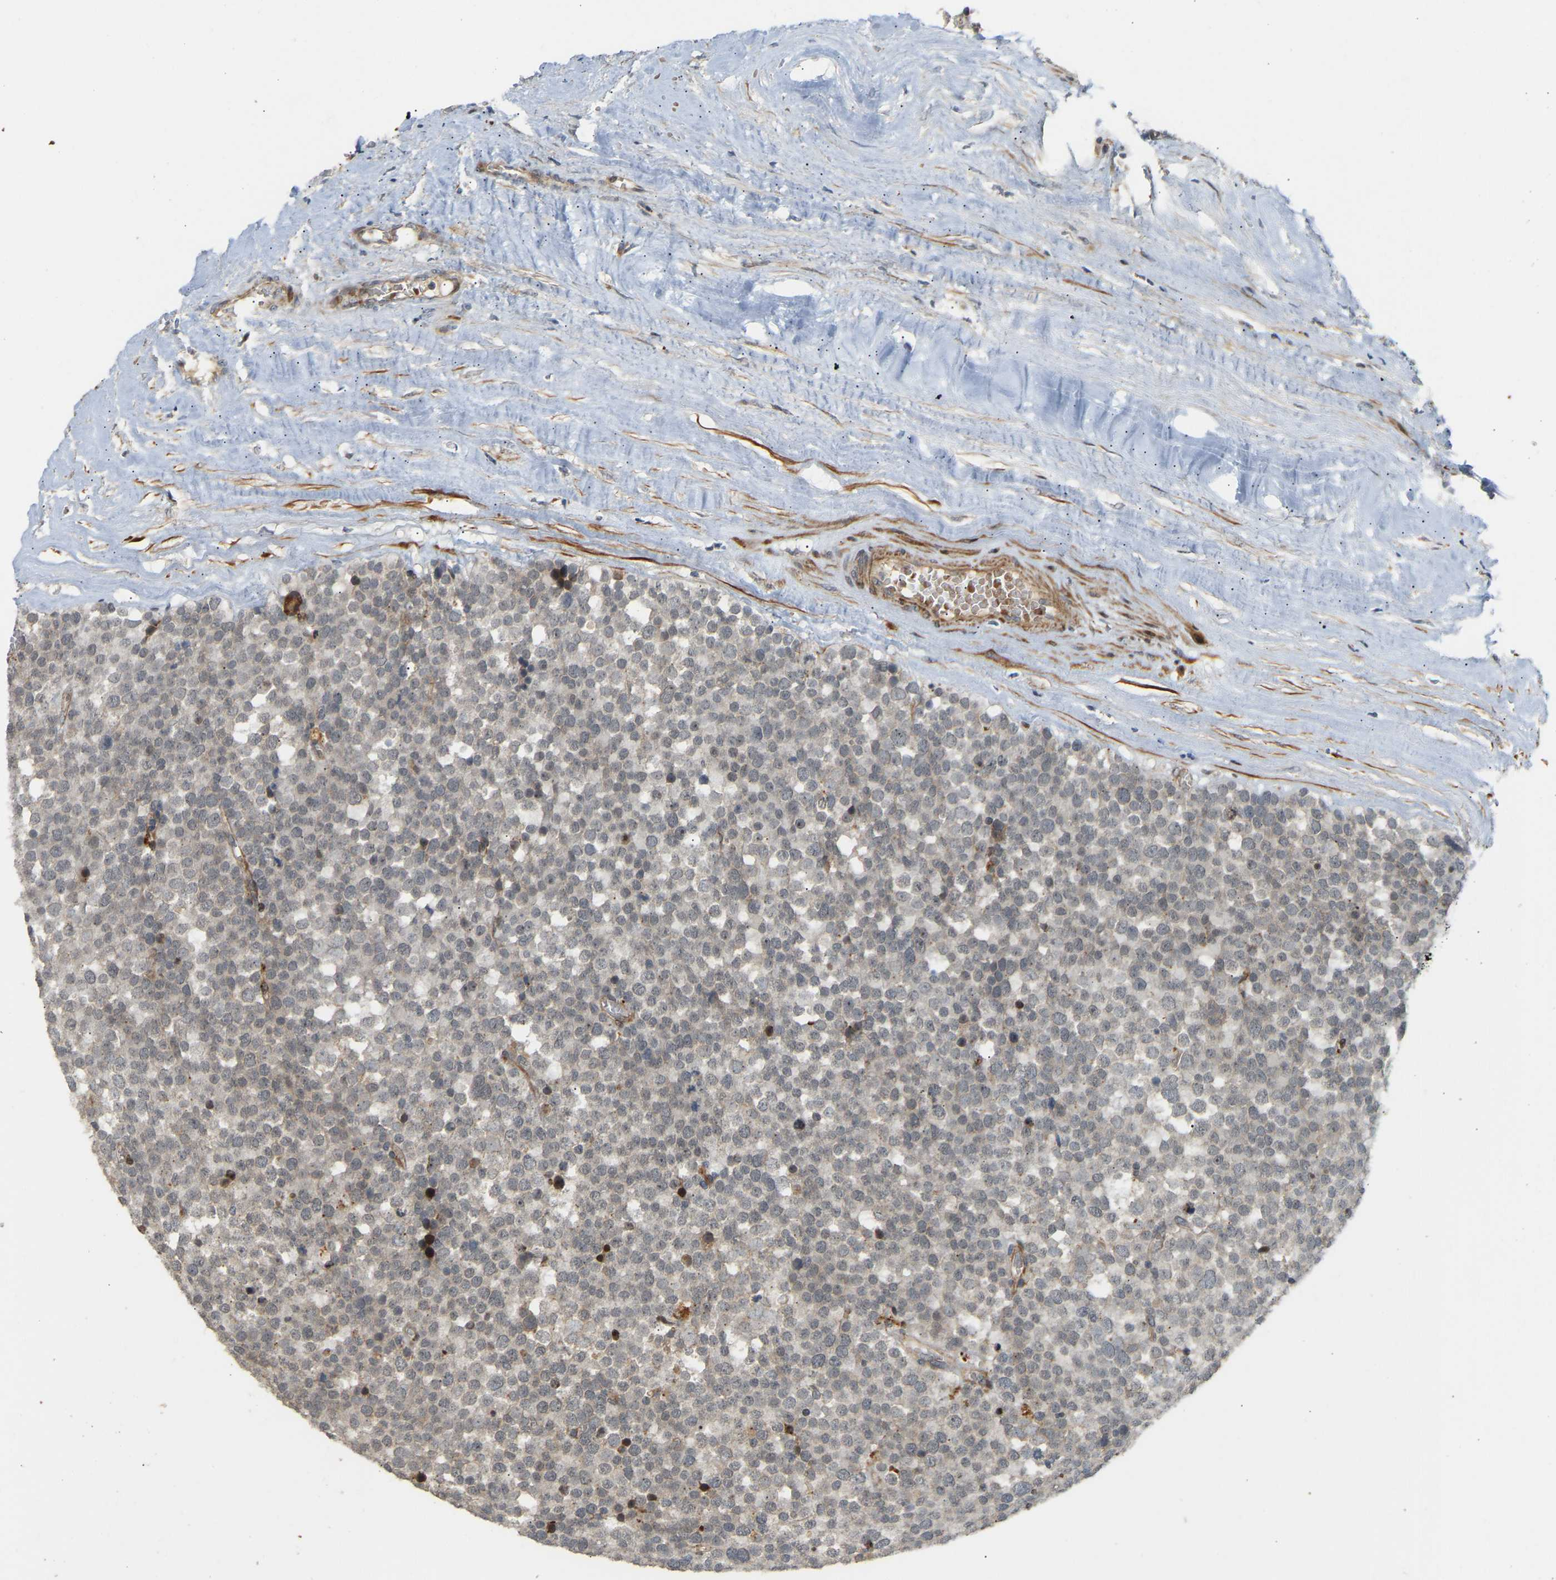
{"staining": {"intensity": "weak", "quantity": ">75%", "location": "cytoplasmic/membranous"}, "tissue": "testis cancer", "cell_type": "Tumor cells", "image_type": "cancer", "snomed": [{"axis": "morphology", "description": "Normal tissue, NOS"}, {"axis": "morphology", "description": "Seminoma, NOS"}, {"axis": "topography", "description": "Testis"}], "caption": "Weak cytoplasmic/membranous protein positivity is present in about >75% of tumor cells in testis cancer (seminoma). (DAB (3,3'-diaminobenzidine) IHC, brown staining for protein, blue staining for nuclei).", "gene": "POGLUT2", "patient": {"sex": "male", "age": 71}}